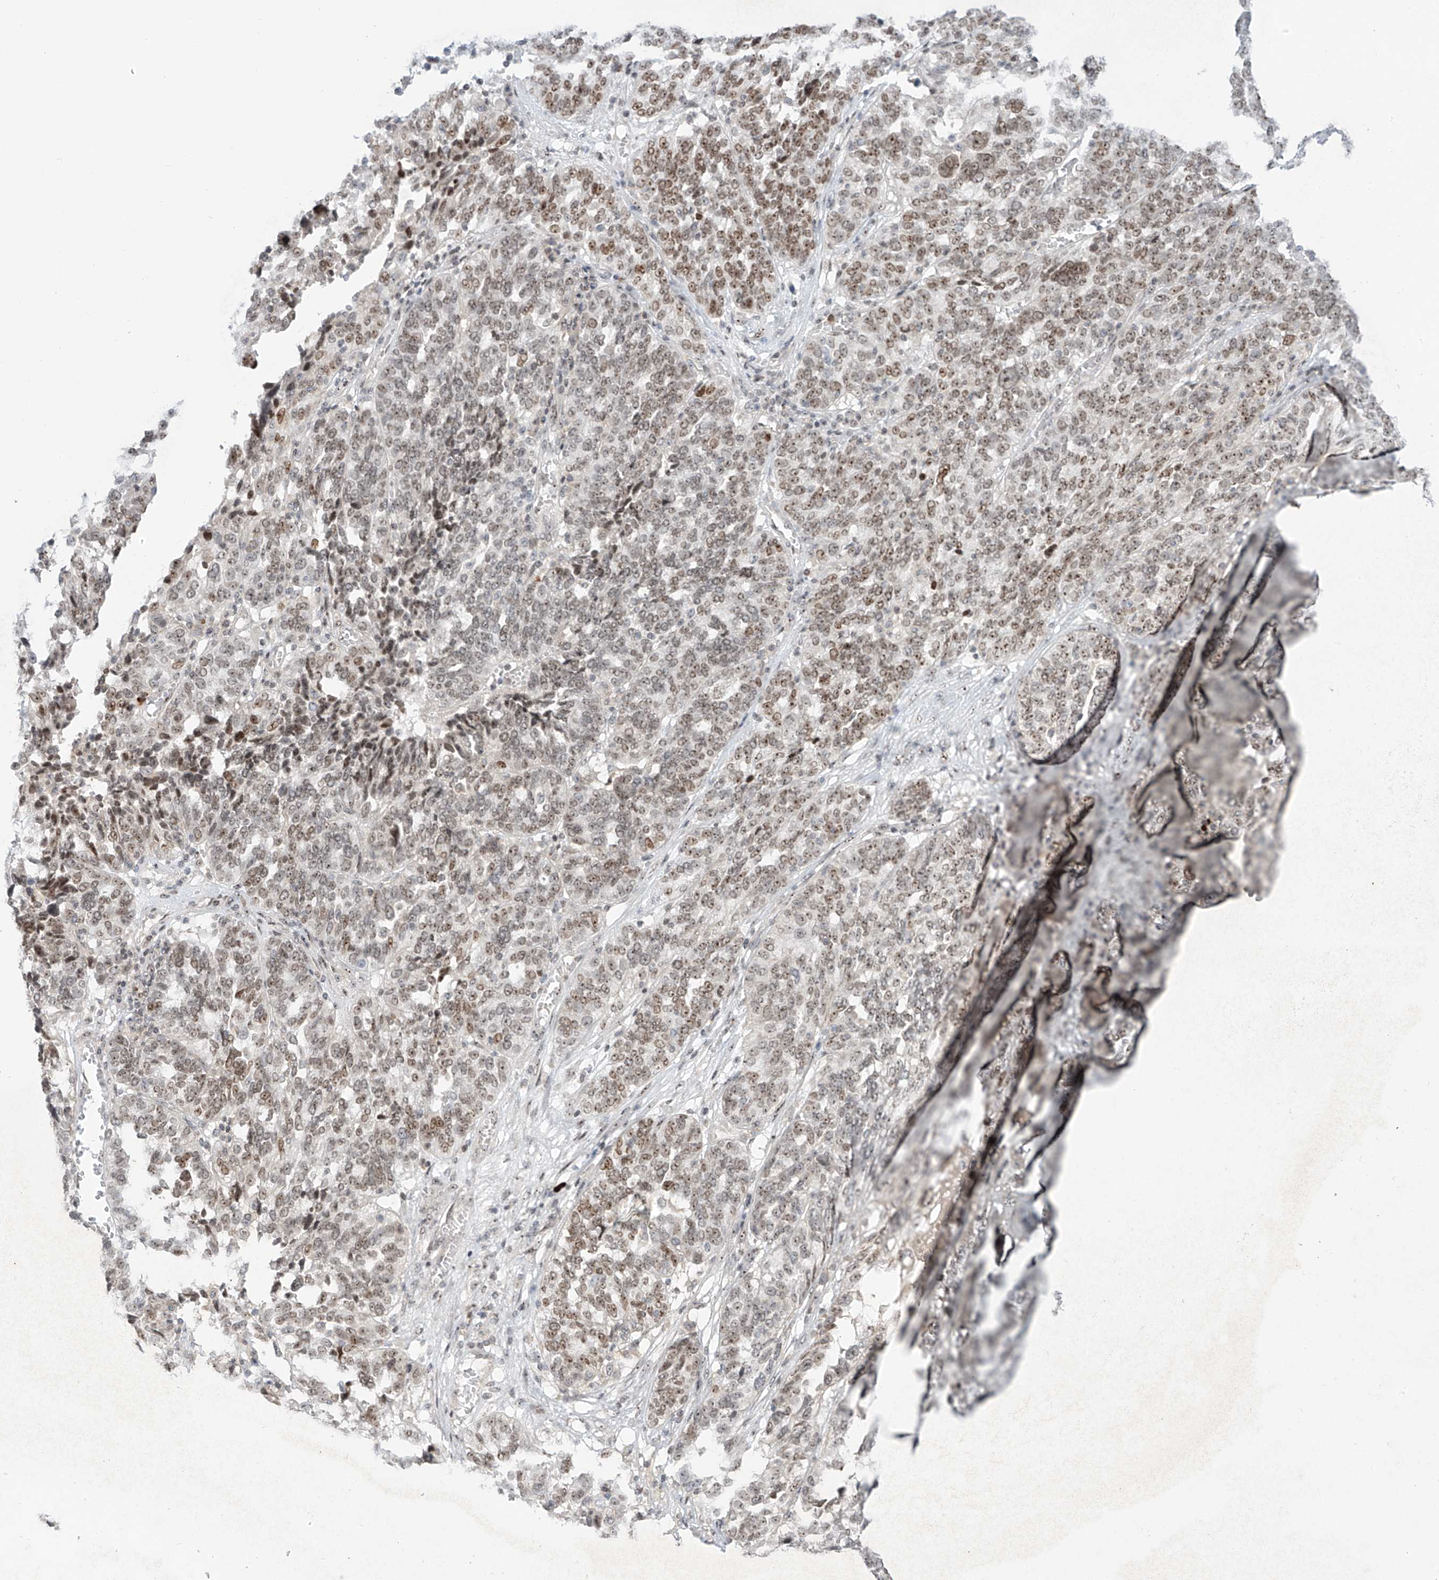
{"staining": {"intensity": "moderate", "quantity": ">75%", "location": "cytoplasmic/membranous,nuclear"}, "tissue": "ovarian cancer", "cell_type": "Tumor cells", "image_type": "cancer", "snomed": [{"axis": "morphology", "description": "Cystadenocarcinoma, serous, NOS"}, {"axis": "topography", "description": "Ovary"}], "caption": "Immunohistochemistry micrograph of neoplastic tissue: human ovarian cancer stained using immunohistochemistry (IHC) demonstrates medium levels of moderate protein expression localized specifically in the cytoplasmic/membranous and nuclear of tumor cells, appearing as a cytoplasmic/membranous and nuclear brown color.", "gene": "ZNF512", "patient": {"sex": "female", "age": 59}}